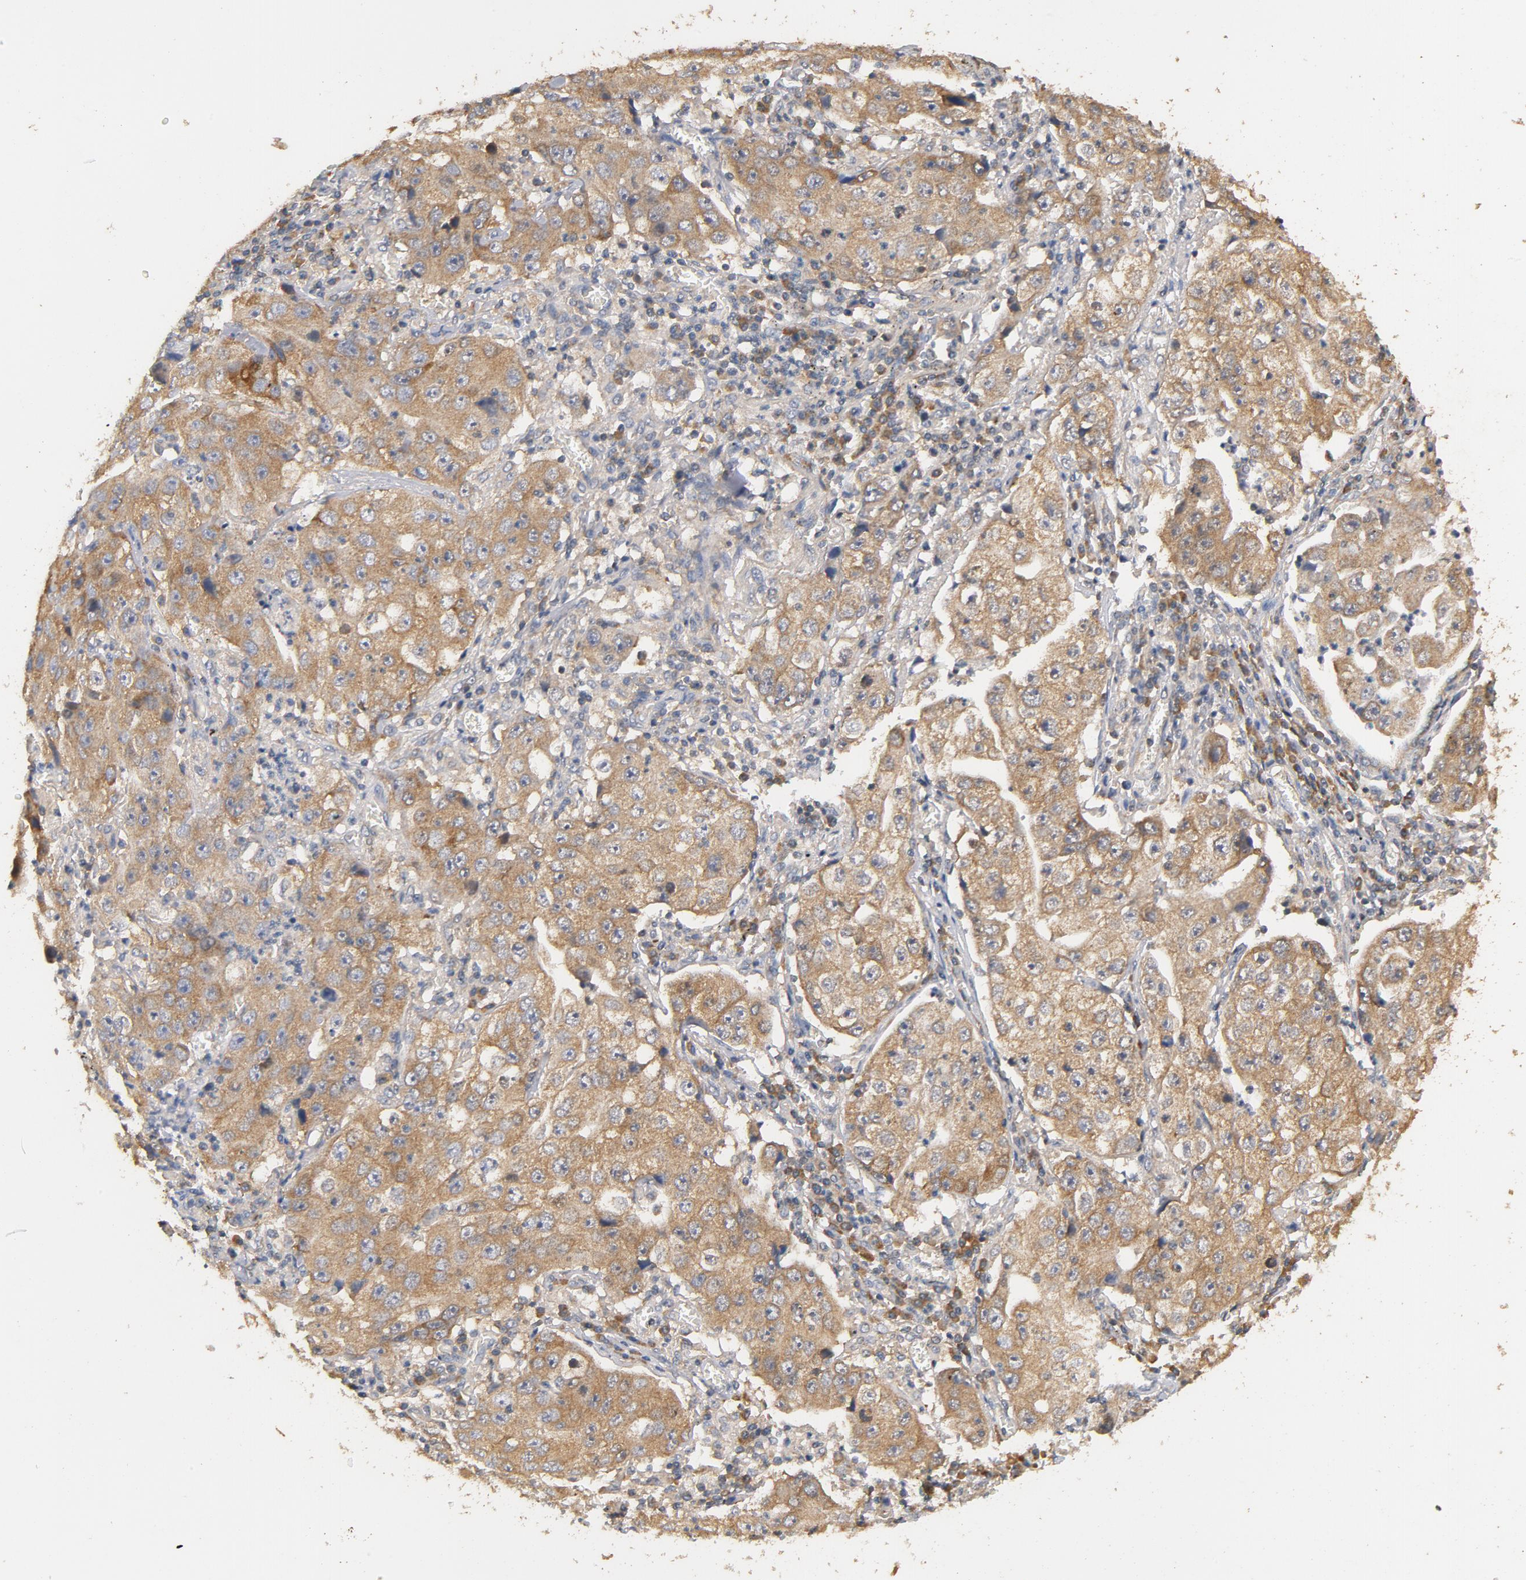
{"staining": {"intensity": "moderate", "quantity": ">75%", "location": "cytoplasmic/membranous"}, "tissue": "lung cancer", "cell_type": "Tumor cells", "image_type": "cancer", "snomed": [{"axis": "morphology", "description": "Squamous cell carcinoma, NOS"}, {"axis": "topography", "description": "Lung"}], "caption": "Protein staining of lung cancer (squamous cell carcinoma) tissue demonstrates moderate cytoplasmic/membranous staining in about >75% of tumor cells. The staining is performed using DAB brown chromogen to label protein expression. The nuclei are counter-stained blue using hematoxylin.", "gene": "DDX6", "patient": {"sex": "male", "age": 71}}